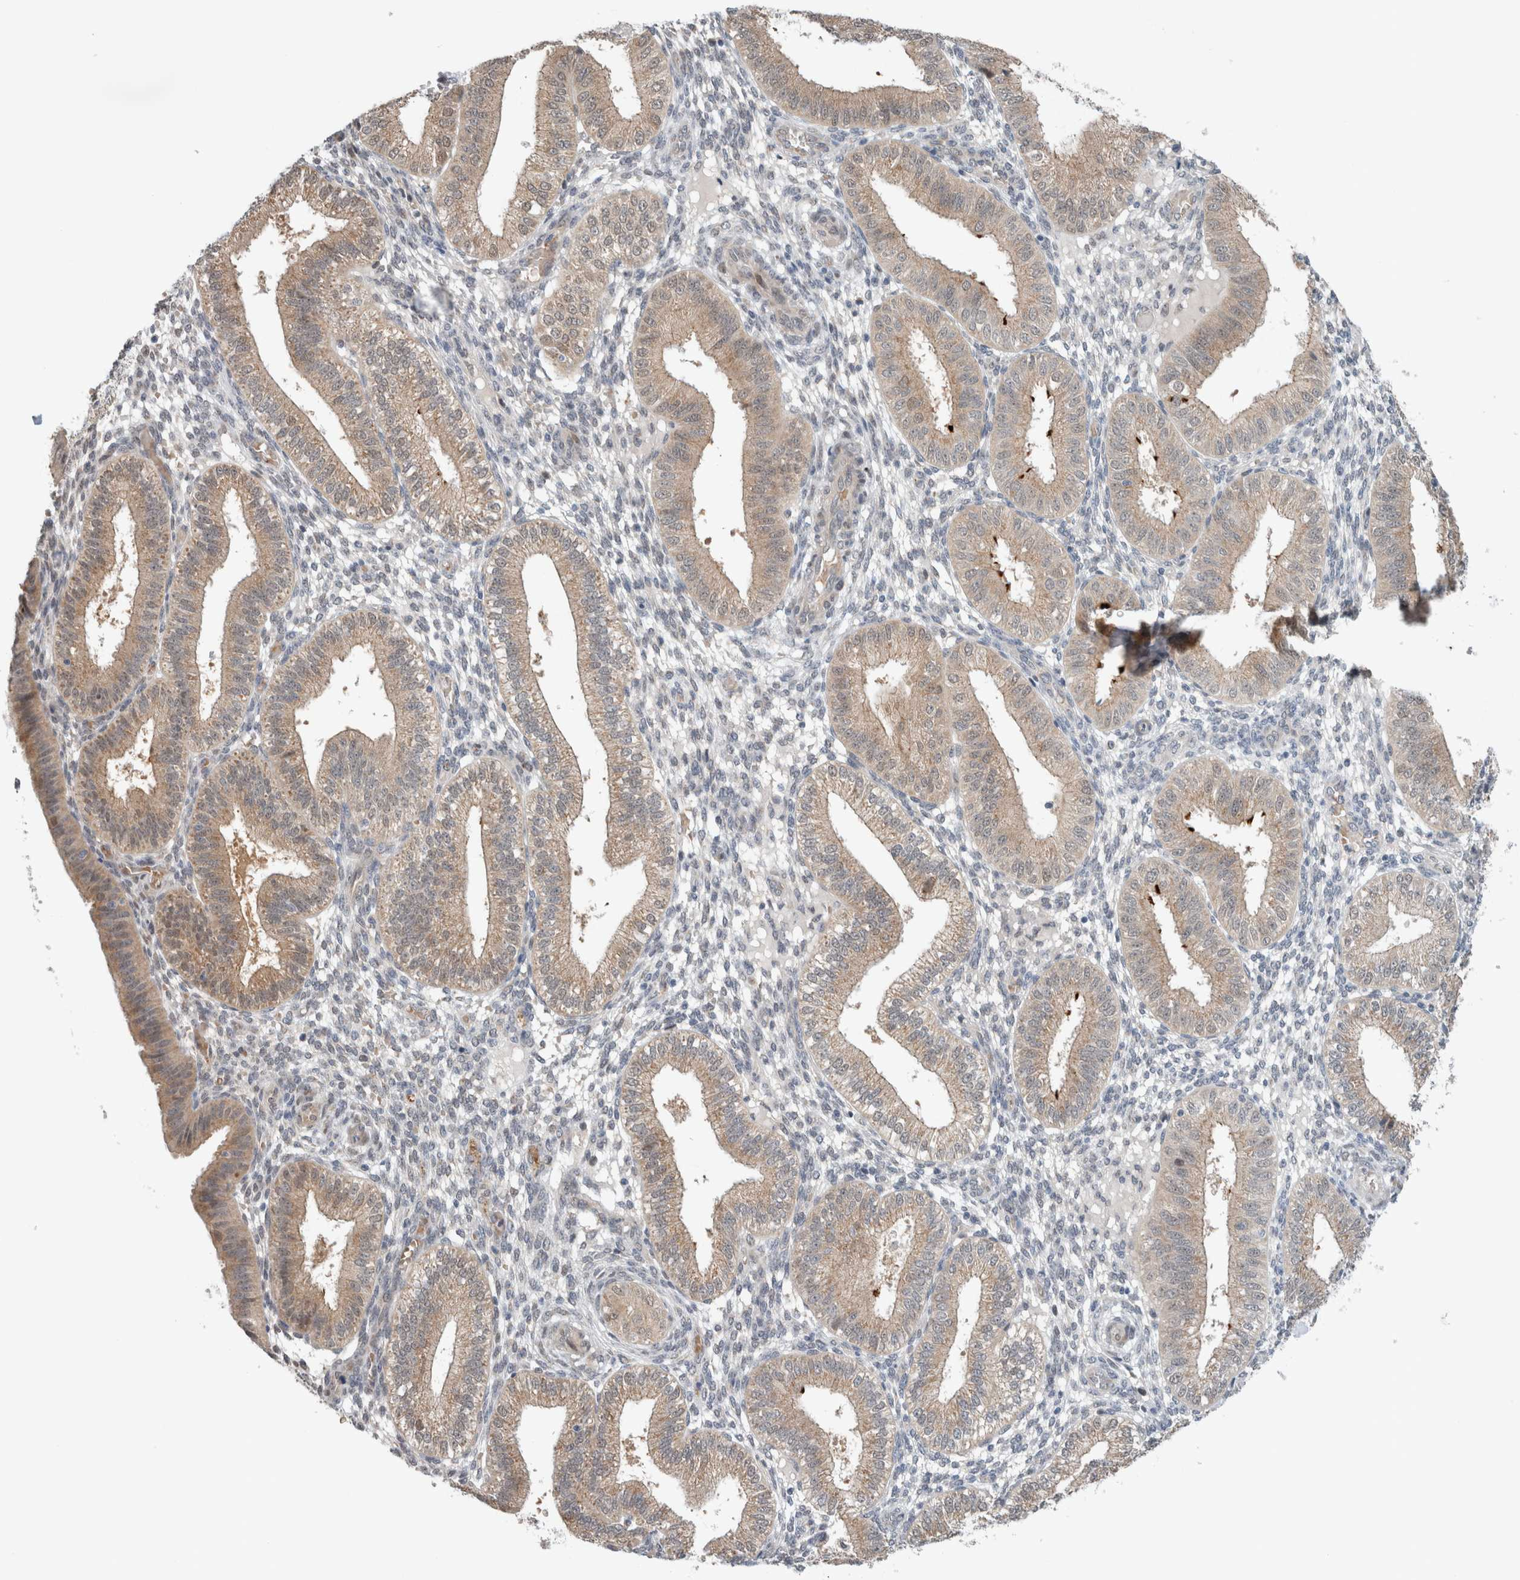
{"staining": {"intensity": "negative", "quantity": "none", "location": "none"}, "tissue": "endometrium", "cell_type": "Cells in endometrial stroma", "image_type": "normal", "snomed": [{"axis": "morphology", "description": "Normal tissue, NOS"}, {"axis": "topography", "description": "Endometrium"}], "caption": "DAB (3,3'-diaminobenzidine) immunohistochemical staining of unremarkable endometrium displays no significant expression in cells in endometrial stroma. (DAB immunohistochemistry with hematoxylin counter stain).", "gene": "CRAT", "patient": {"sex": "female", "age": 39}}